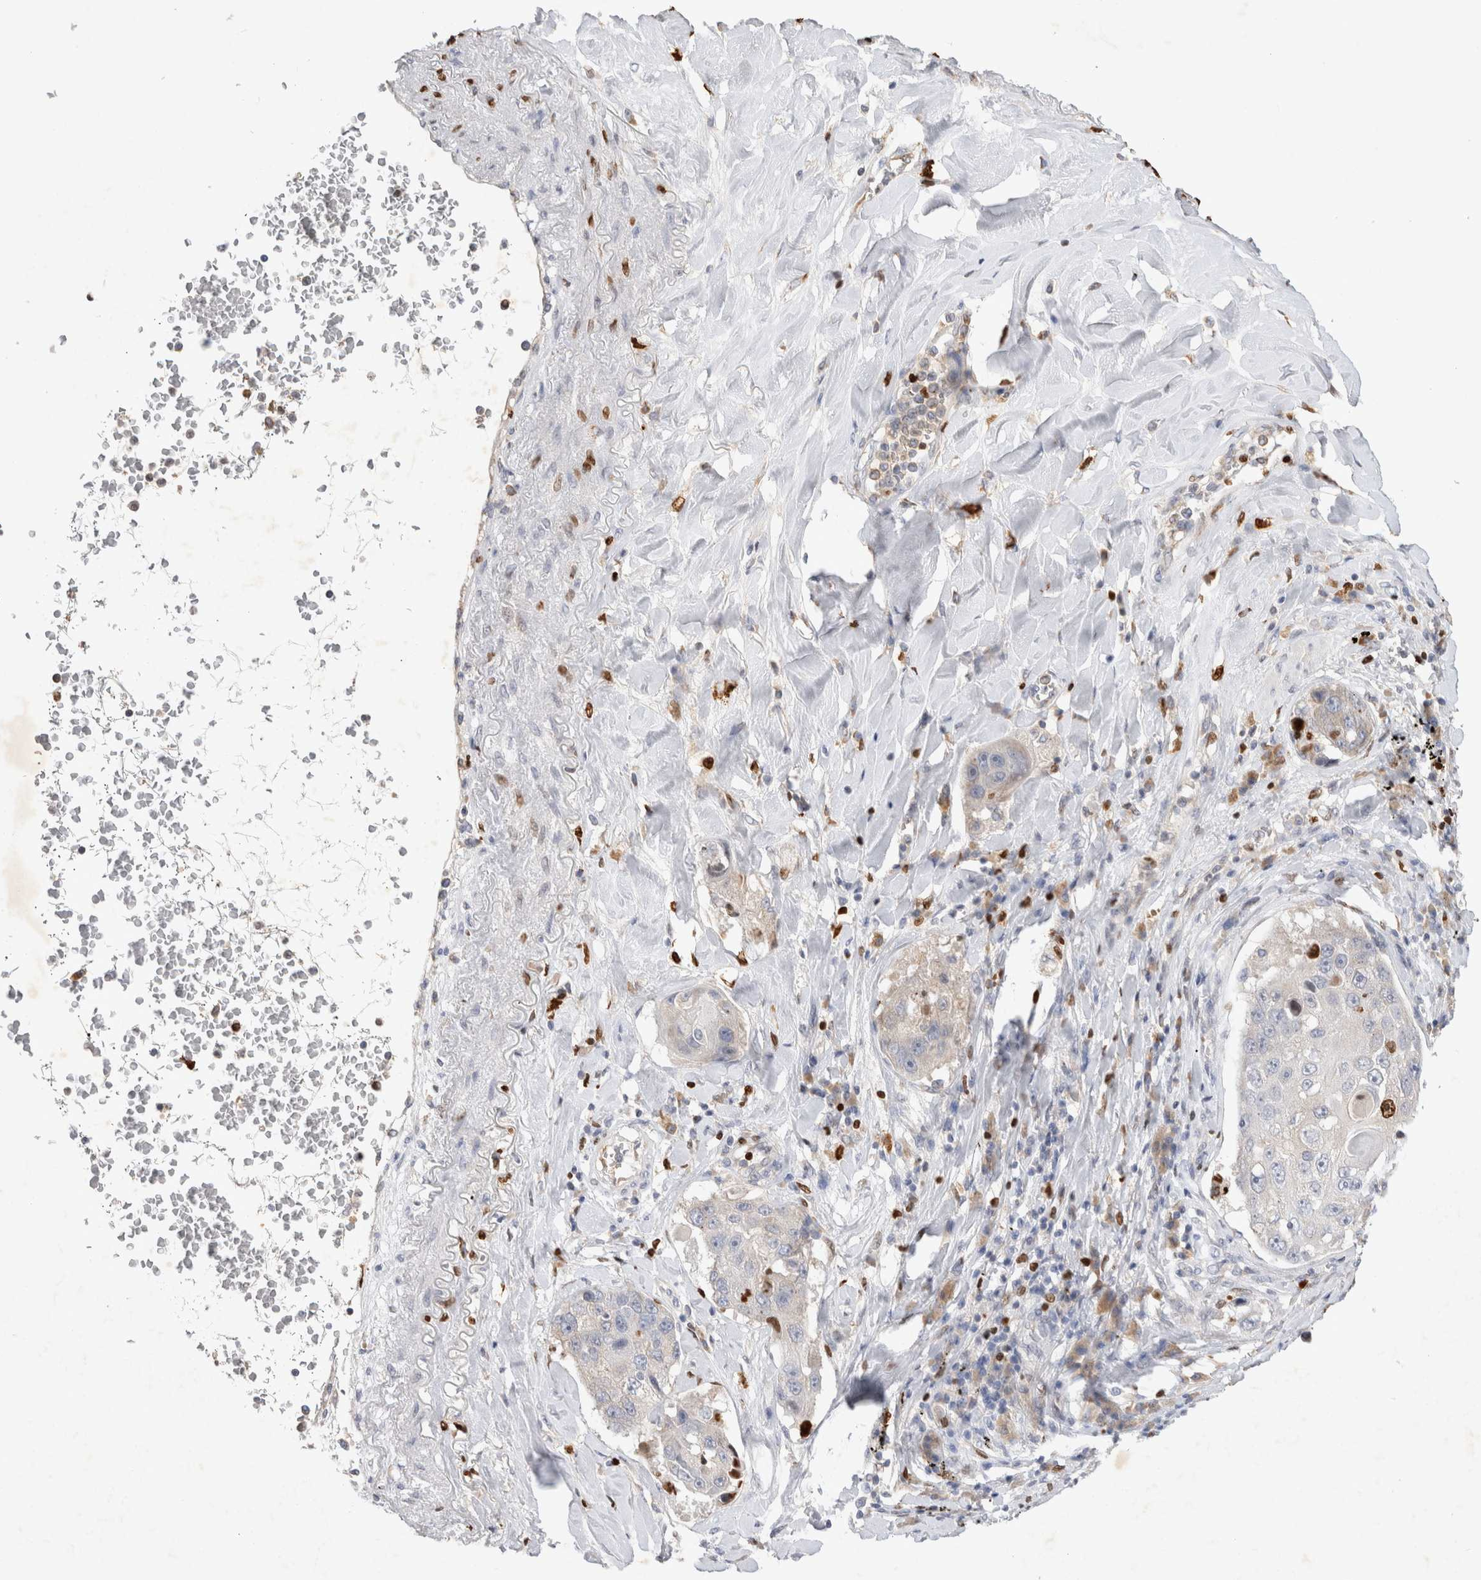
{"staining": {"intensity": "negative", "quantity": "none", "location": "none"}, "tissue": "lung cancer", "cell_type": "Tumor cells", "image_type": "cancer", "snomed": [{"axis": "morphology", "description": "Squamous cell carcinoma, NOS"}, {"axis": "topography", "description": "Lung"}], "caption": "IHC histopathology image of lung cancer (squamous cell carcinoma) stained for a protein (brown), which shows no staining in tumor cells.", "gene": "GAS1", "patient": {"sex": "male", "age": 61}}